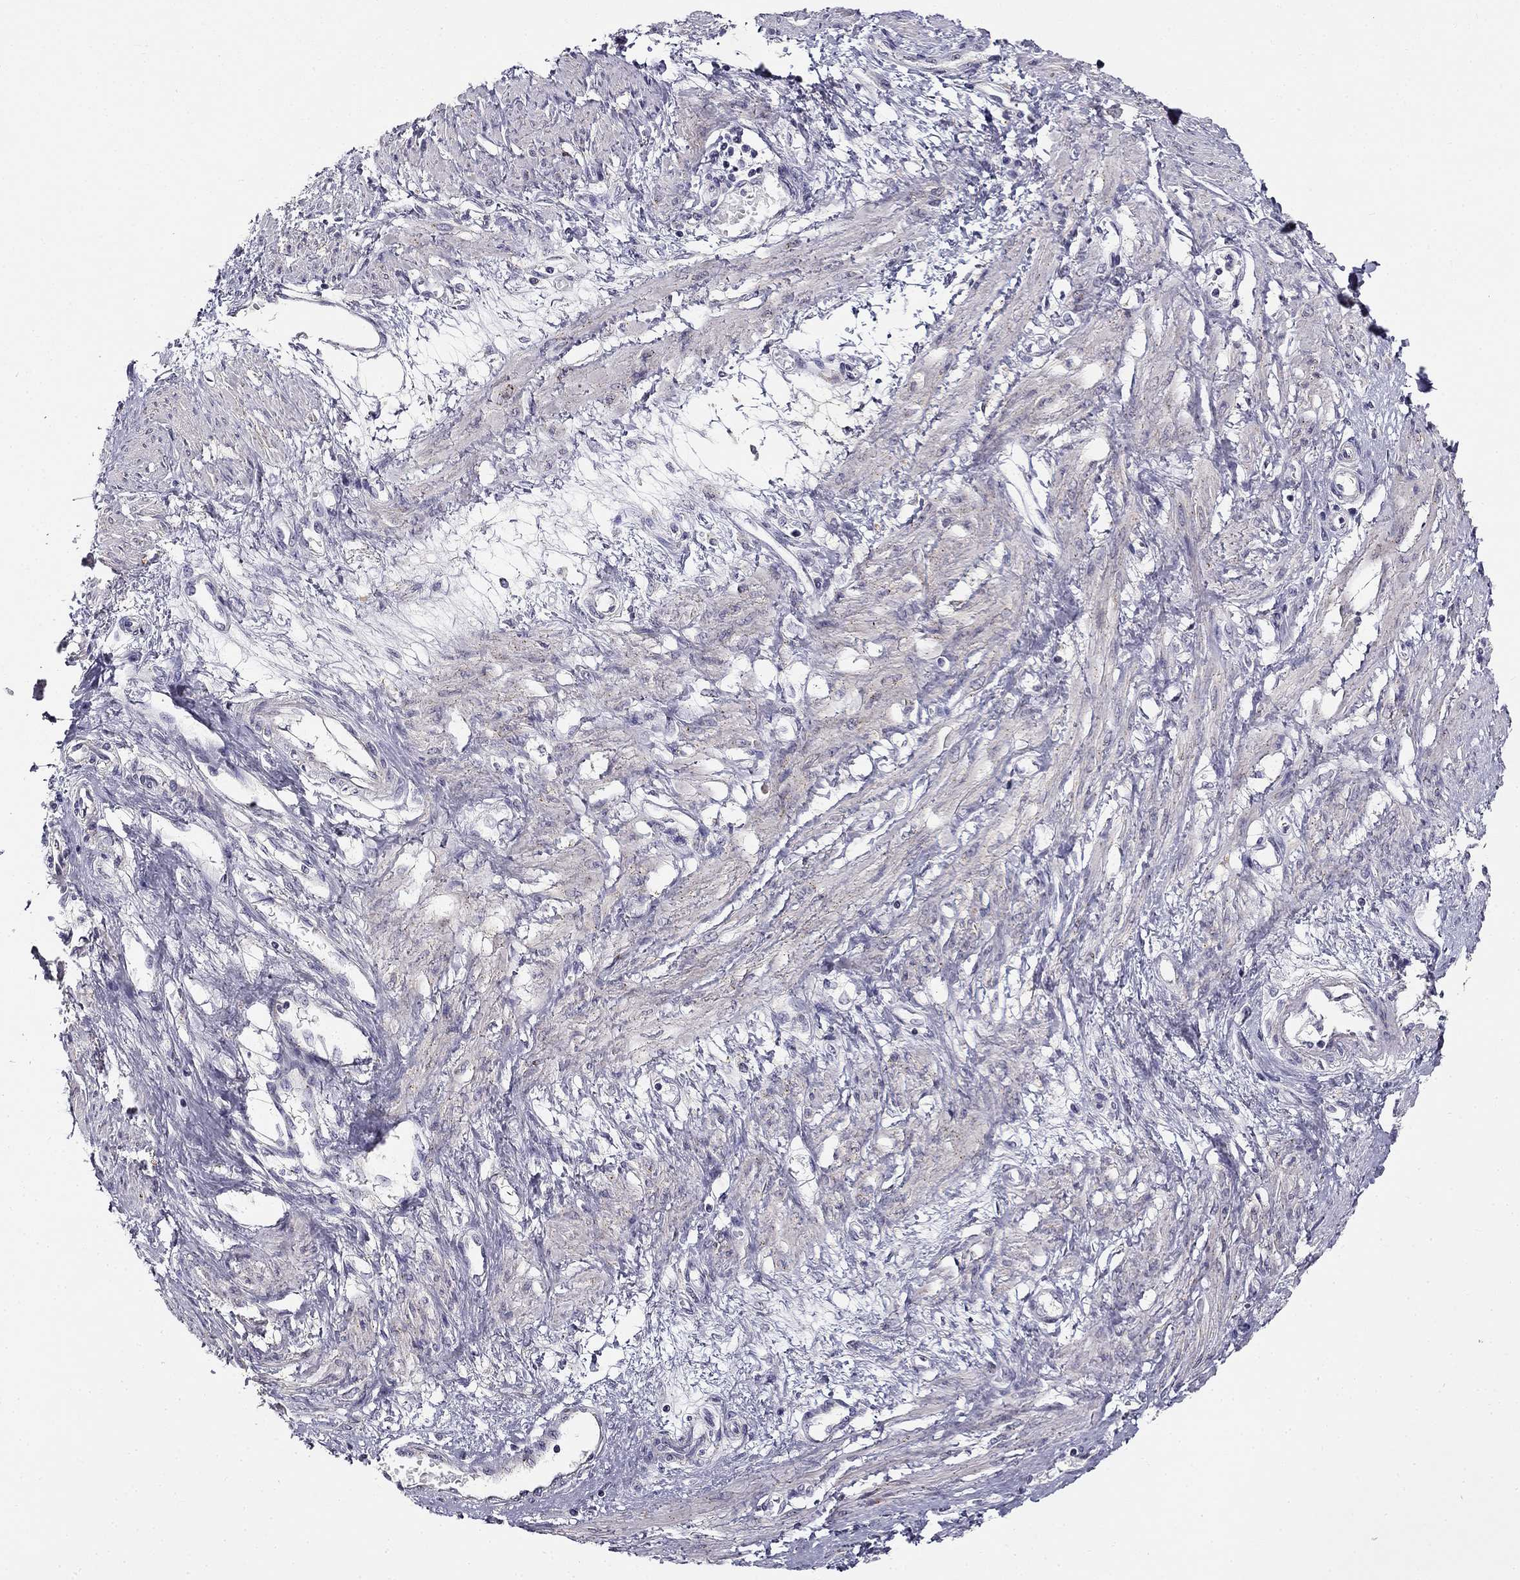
{"staining": {"intensity": "negative", "quantity": "none", "location": "none"}, "tissue": "smooth muscle", "cell_type": "Smooth muscle cells", "image_type": "normal", "snomed": [{"axis": "morphology", "description": "Normal tissue, NOS"}, {"axis": "topography", "description": "Smooth muscle"}, {"axis": "topography", "description": "Uterus"}], "caption": "High magnification brightfield microscopy of benign smooth muscle stained with DAB (brown) and counterstained with hematoxylin (blue): smooth muscle cells show no significant positivity. (IHC, brightfield microscopy, high magnification).", "gene": "CNR1", "patient": {"sex": "female", "age": 39}}